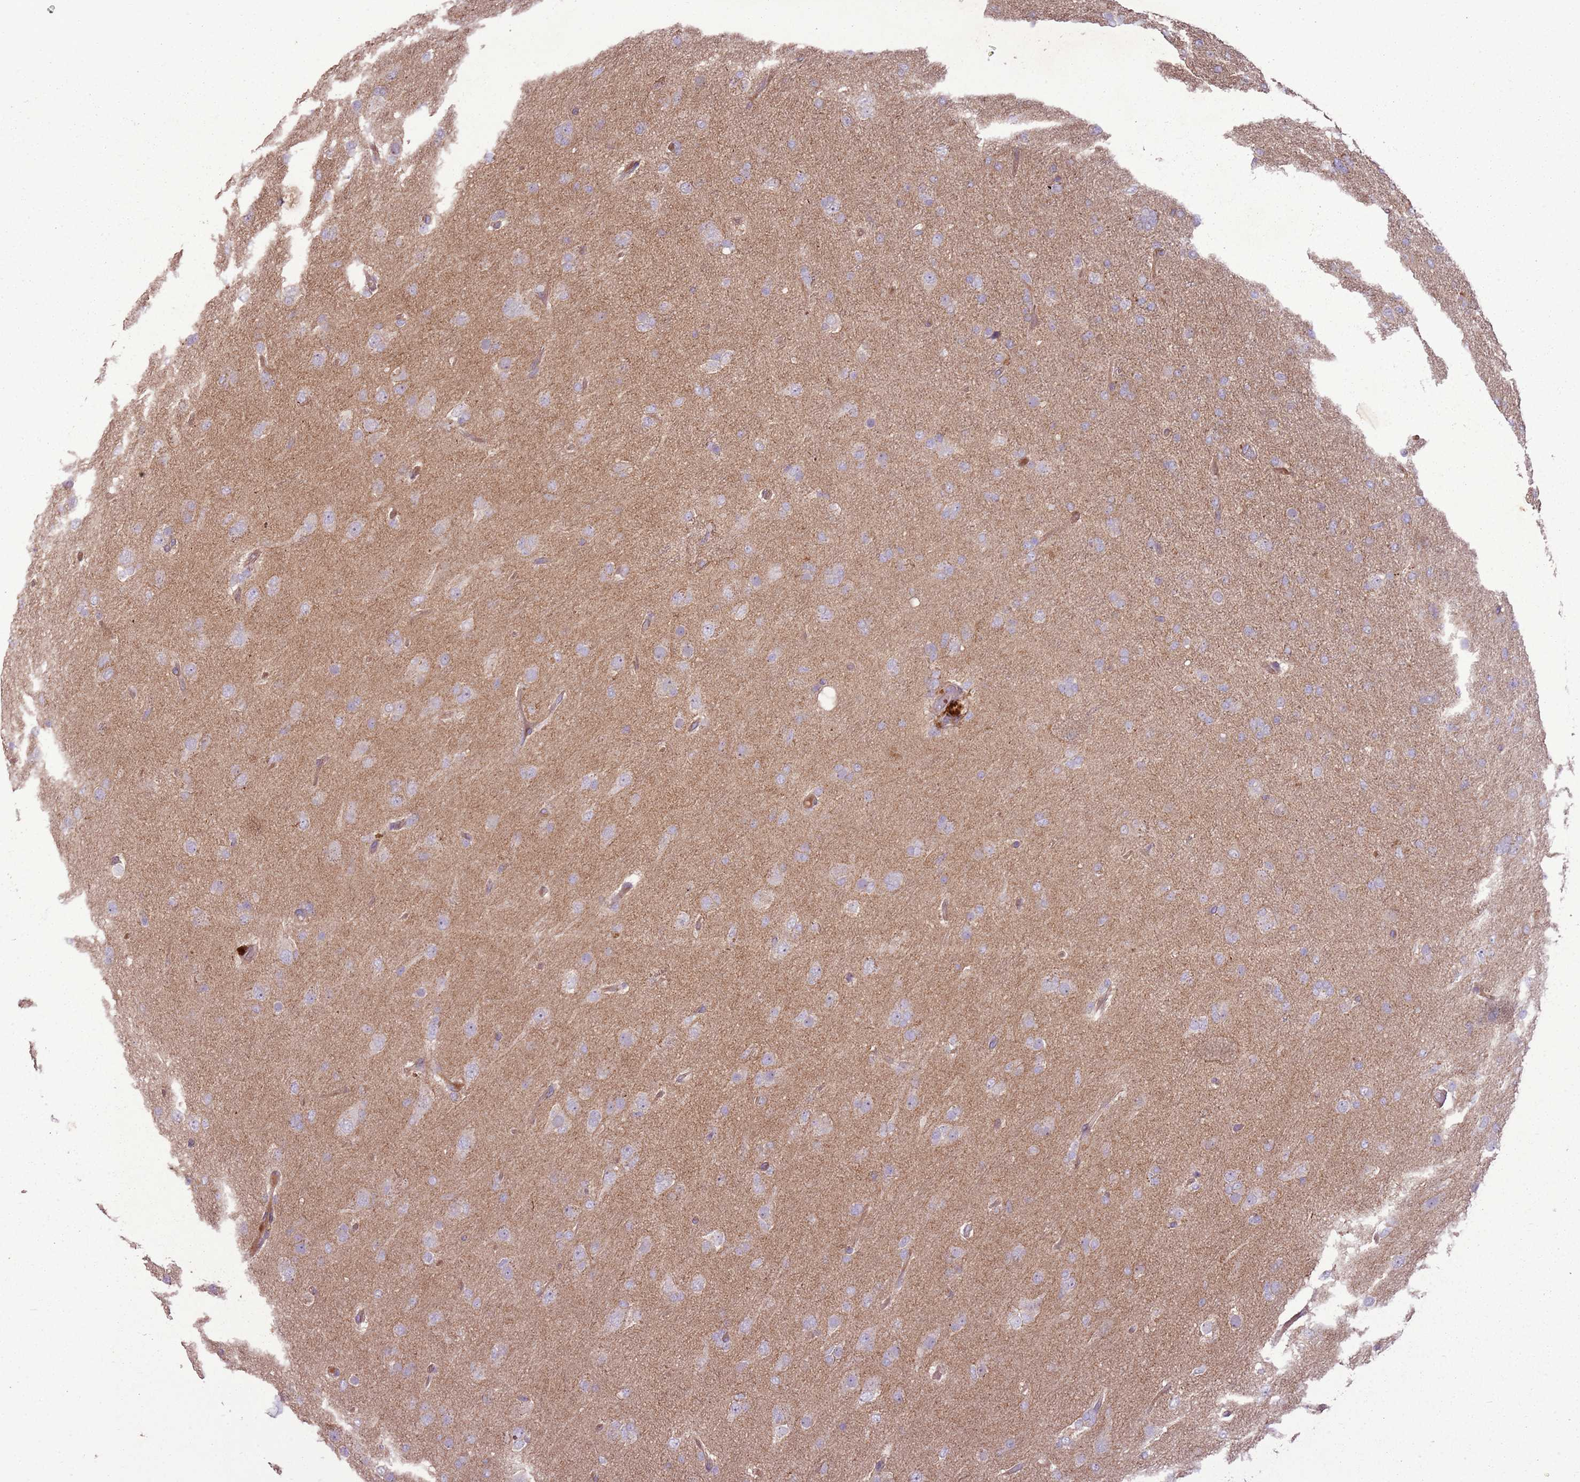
{"staining": {"intensity": "negative", "quantity": "none", "location": "none"}, "tissue": "glioma", "cell_type": "Tumor cells", "image_type": "cancer", "snomed": [{"axis": "morphology", "description": "Glioma, malignant, Low grade"}, {"axis": "topography", "description": "Brain"}], "caption": "Protein analysis of low-grade glioma (malignant) exhibits no significant positivity in tumor cells.", "gene": "ANKRD24", "patient": {"sex": "male", "age": 65}}